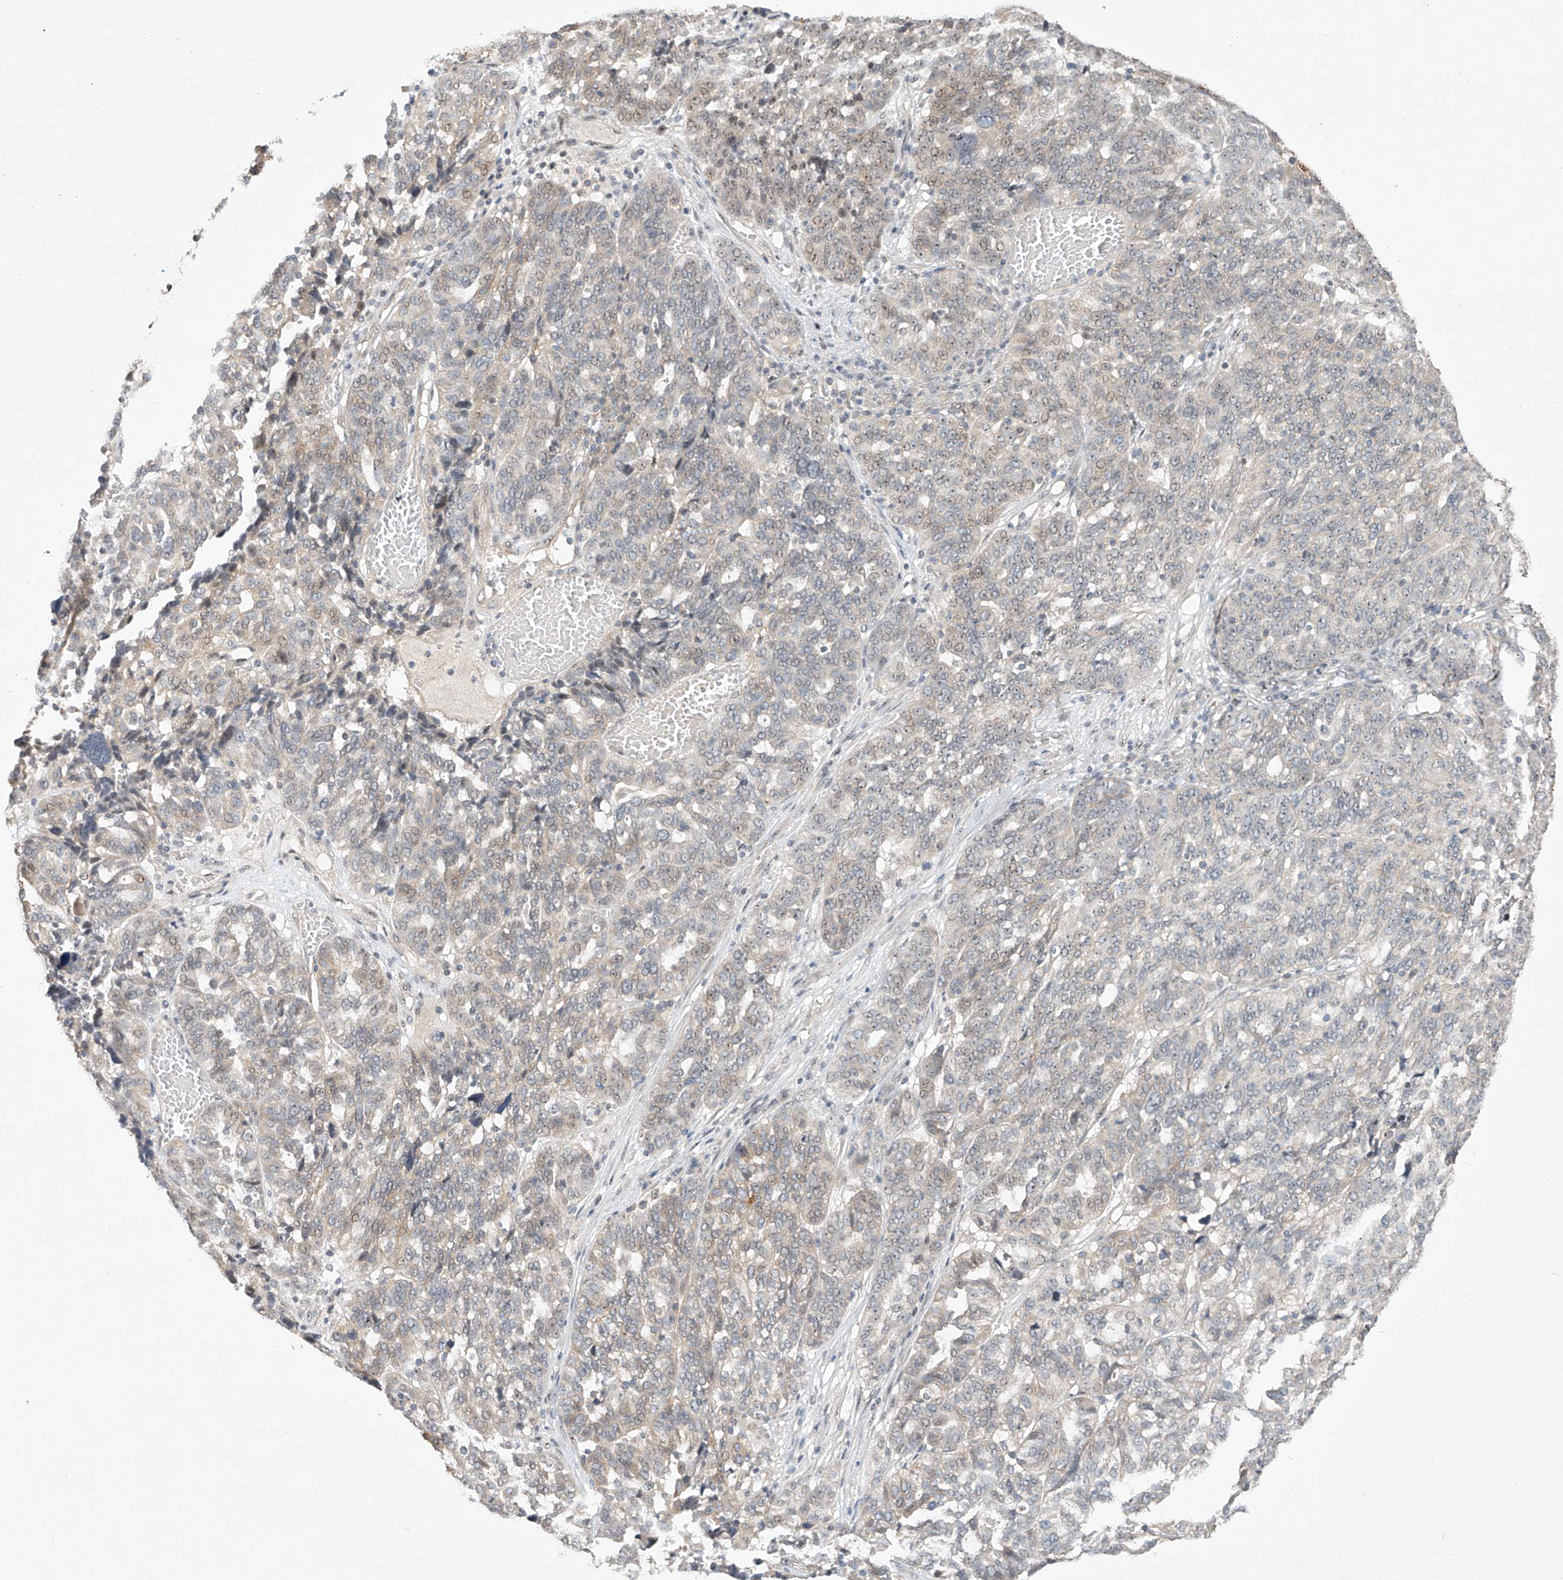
{"staining": {"intensity": "weak", "quantity": "<25%", "location": "nuclear"}, "tissue": "ovarian cancer", "cell_type": "Tumor cells", "image_type": "cancer", "snomed": [{"axis": "morphology", "description": "Cystadenocarcinoma, serous, NOS"}, {"axis": "topography", "description": "Ovary"}], "caption": "Serous cystadenocarcinoma (ovarian) was stained to show a protein in brown. There is no significant staining in tumor cells.", "gene": "TASP1", "patient": {"sex": "female", "age": 59}}